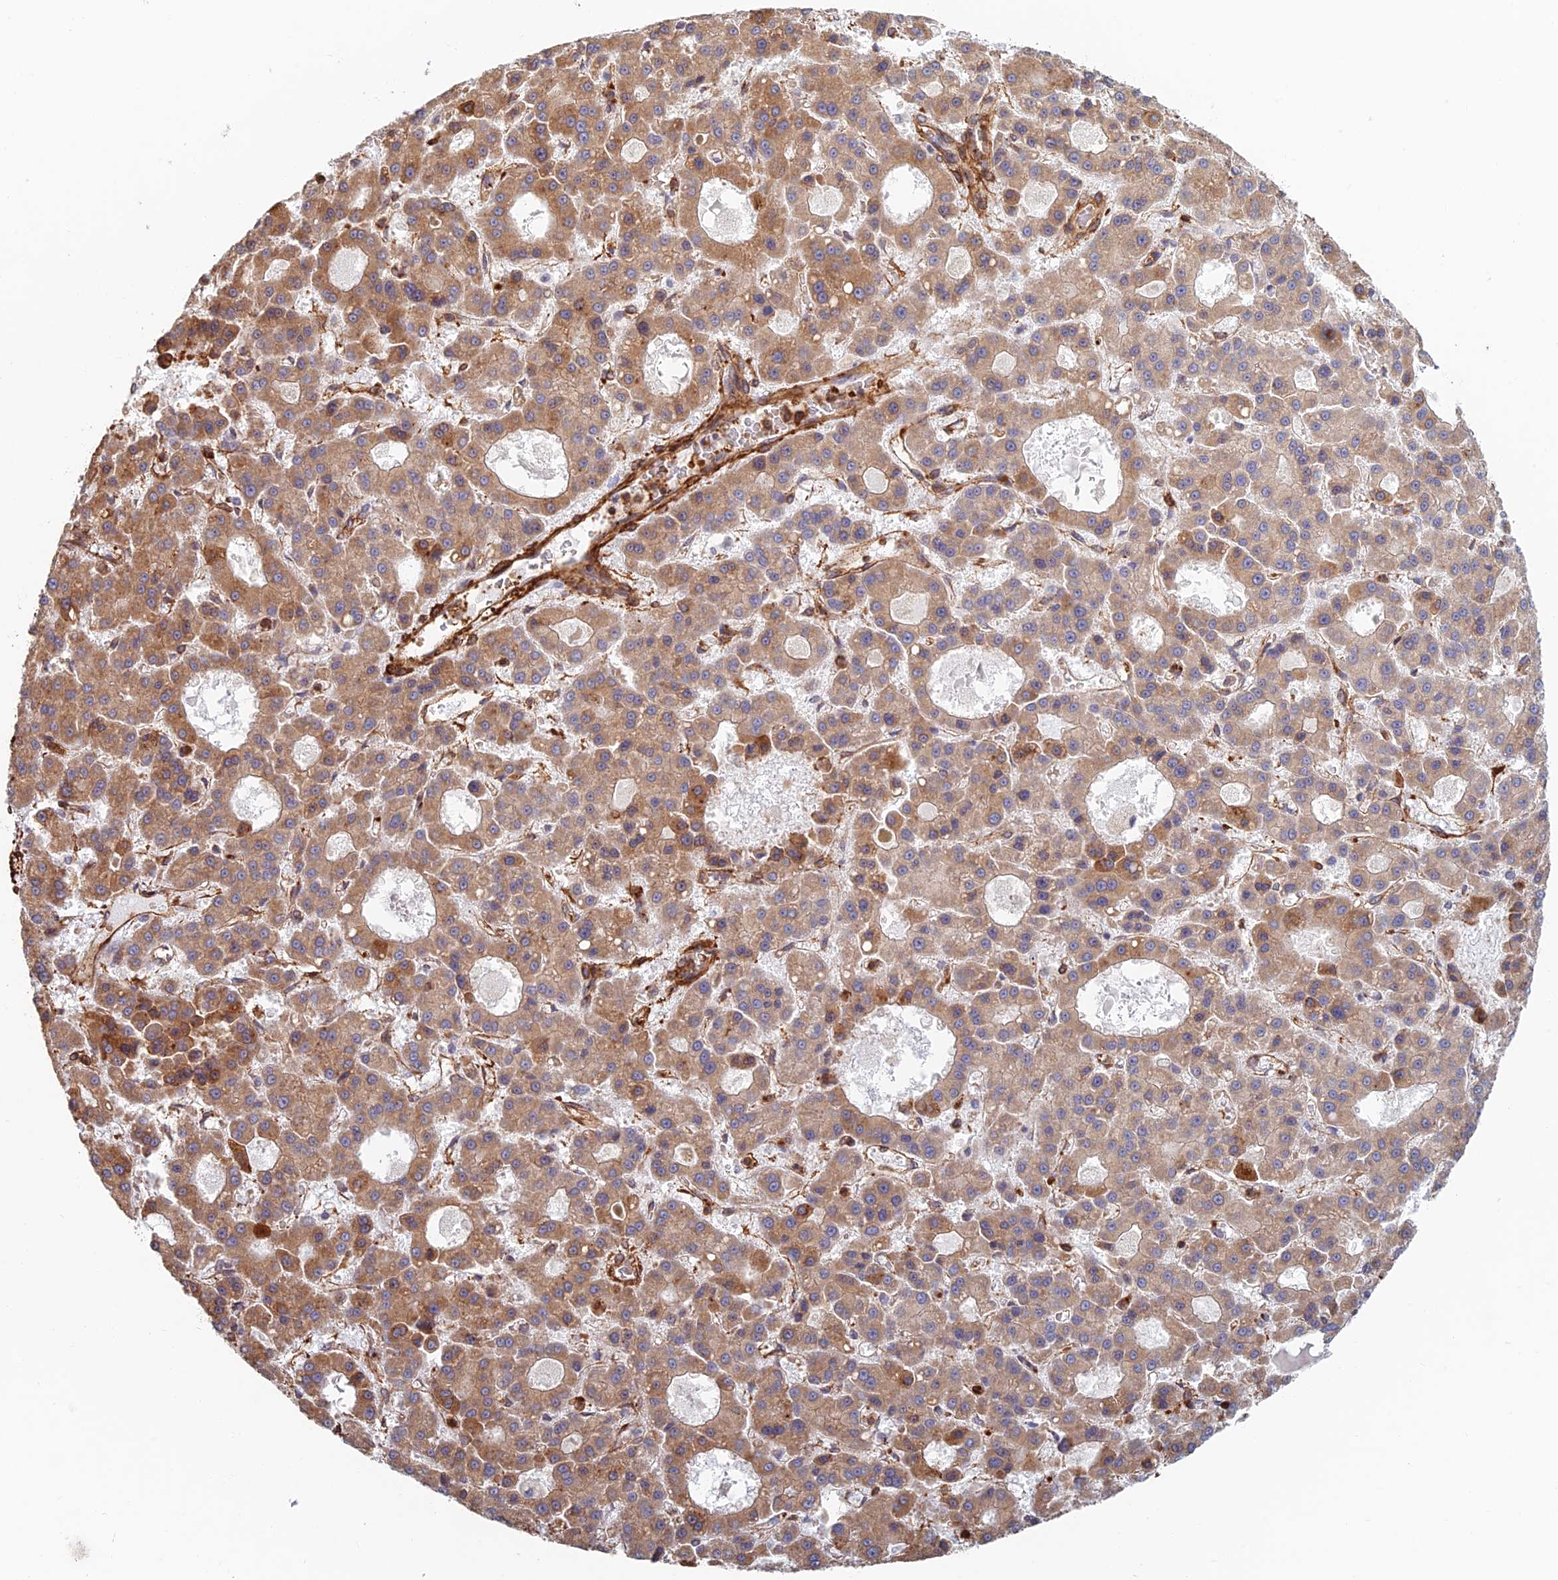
{"staining": {"intensity": "moderate", "quantity": "25%-75%", "location": "cytoplasmic/membranous"}, "tissue": "liver cancer", "cell_type": "Tumor cells", "image_type": "cancer", "snomed": [{"axis": "morphology", "description": "Carcinoma, Hepatocellular, NOS"}, {"axis": "topography", "description": "Liver"}], "caption": "The histopathology image shows a brown stain indicating the presence of a protein in the cytoplasmic/membranous of tumor cells in liver cancer. The staining was performed using DAB, with brown indicating positive protein expression. Nuclei are stained blue with hematoxylin.", "gene": "PAK4", "patient": {"sex": "male", "age": 70}}